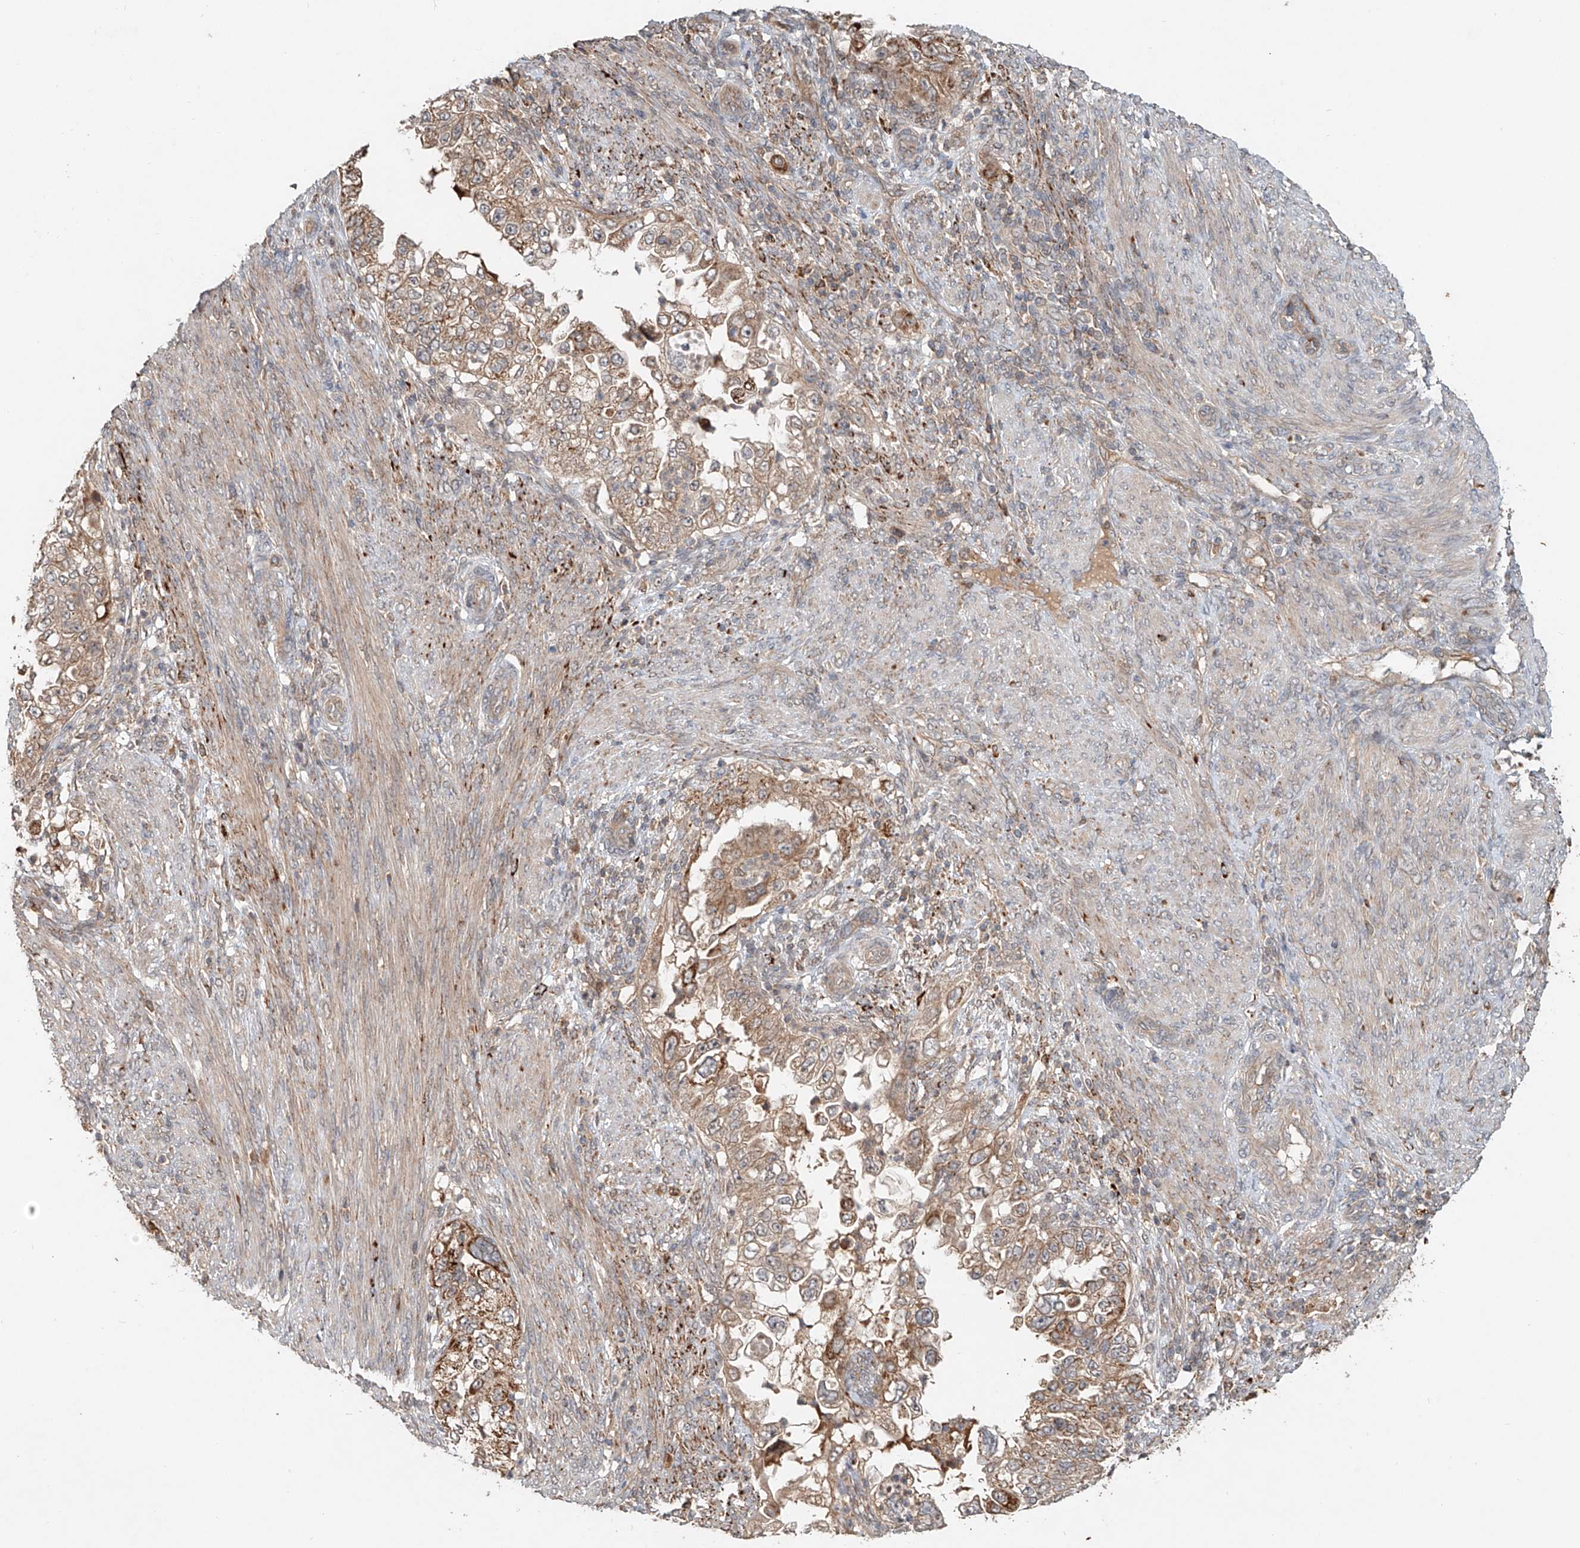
{"staining": {"intensity": "moderate", "quantity": ">75%", "location": "cytoplasmic/membranous"}, "tissue": "endometrial cancer", "cell_type": "Tumor cells", "image_type": "cancer", "snomed": [{"axis": "morphology", "description": "Adenocarcinoma, NOS"}, {"axis": "topography", "description": "Endometrium"}], "caption": "Protein positivity by IHC demonstrates moderate cytoplasmic/membranous positivity in approximately >75% of tumor cells in endometrial cancer (adenocarcinoma).", "gene": "IER5", "patient": {"sex": "female", "age": 85}}